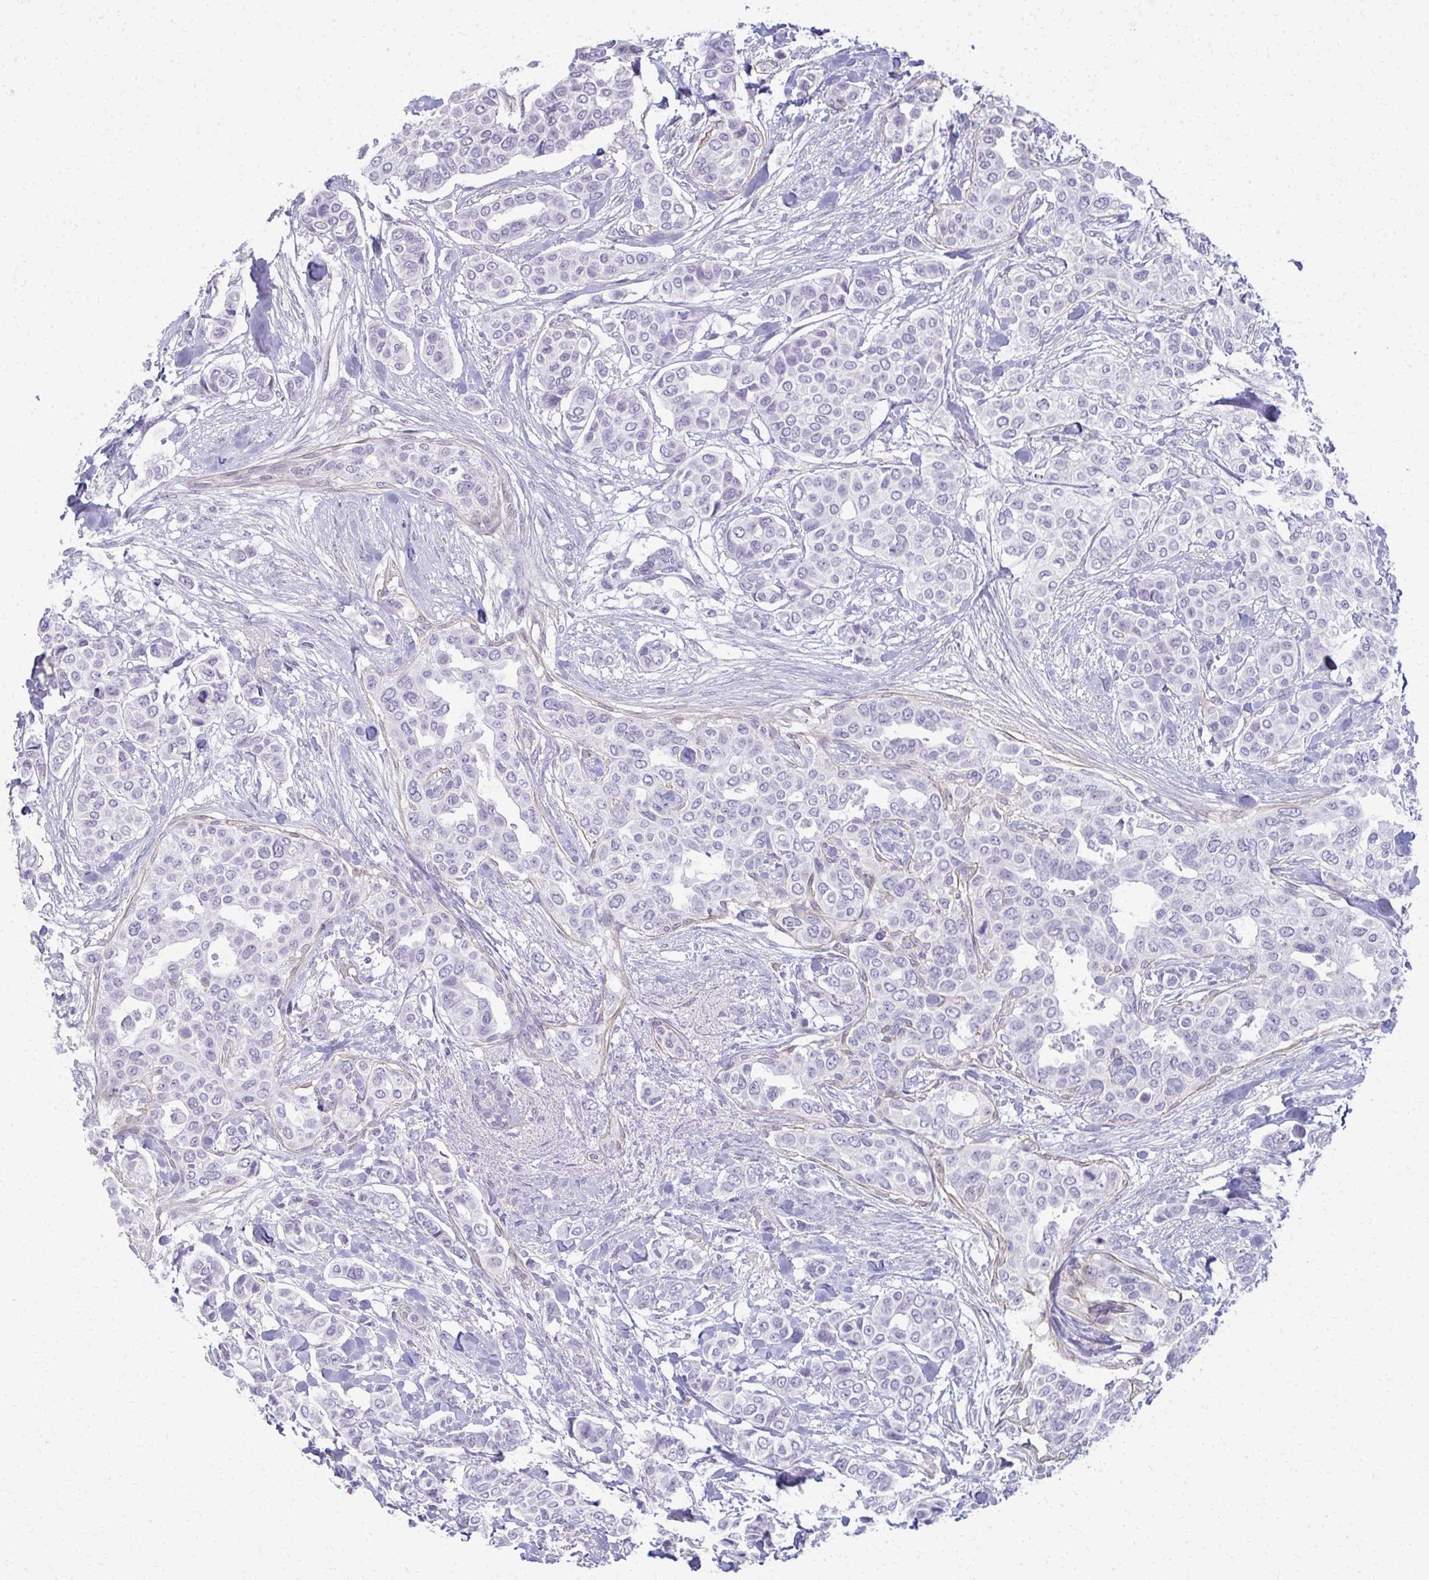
{"staining": {"intensity": "negative", "quantity": "none", "location": "none"}, "tissue": "breast cancer", "cell_type": "Tumor cells", "image_type": "cancer", "snomed": [{"axis": "morphology", "description": "Lobular carcinoma"}, {"axis": "topography", "description": "Breast"}], "caption": "Immunohistochemistry image of breast cancer stained for a protein (brown), which exhibits no staining in tumor cells.", "gene": "CA3", "patient": {"sex": "female", "age": 51}}